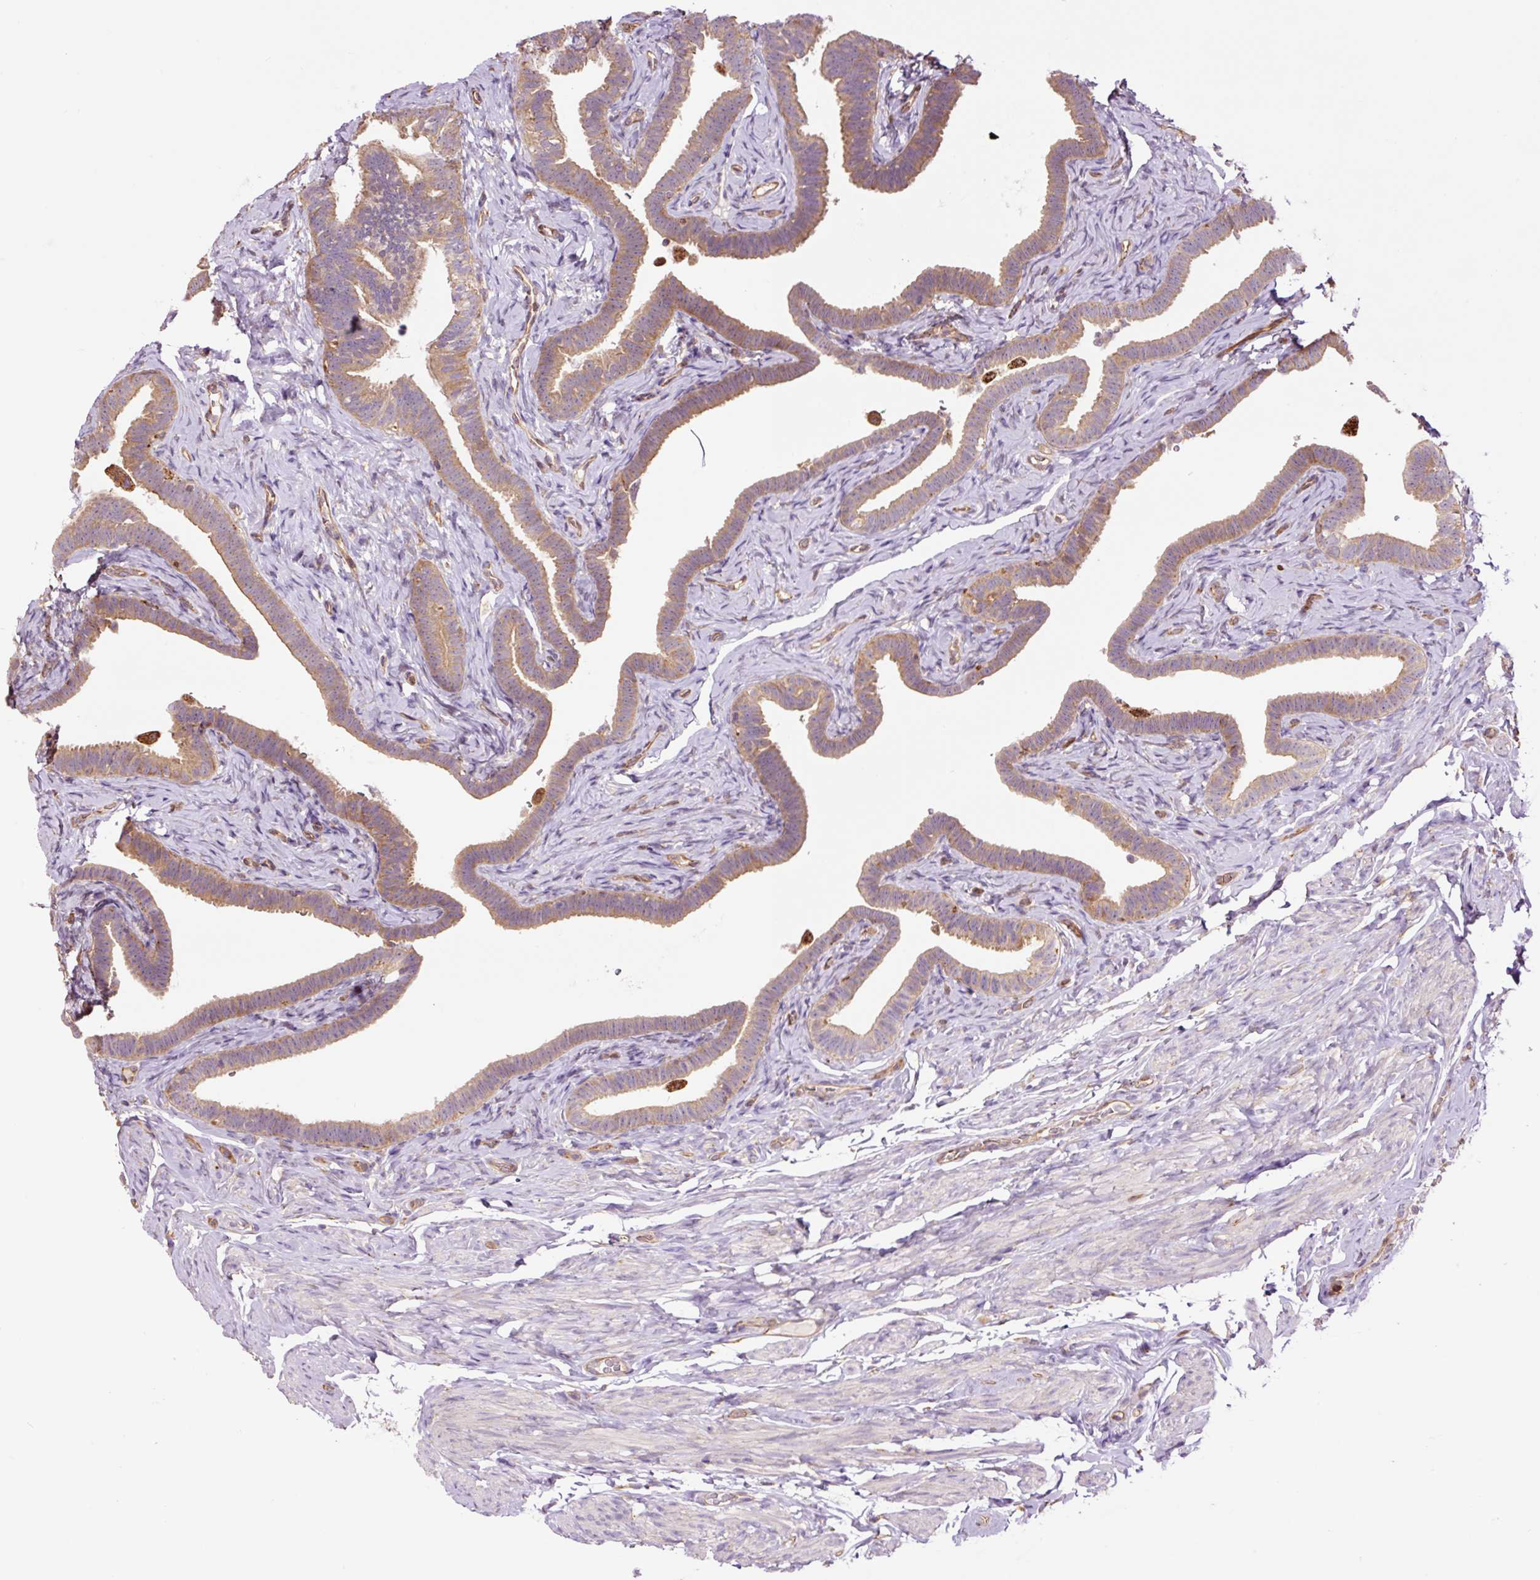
{"staining": {"intensity": "moderate", "quantity": "25%-75%", "location": "cytoplasmic/membranous"}, "tissue": "fallopian tube", "cell_type": "Glandular cells", "image_type": "normal", "snomed": [{"axis": "morphology", "description": "Normal tissue, NOS"}, {"axis": "topography", "description": "Fallopian tube"}], "caption": "Immunohistochemical staining of unremarkable human fallopian tube displays moderate cytoplasmic/membranous protein staining in about 25%-75% of glandular cells.", "gene": "PCK2", "patient": {"sex": "female", "age": 69}}